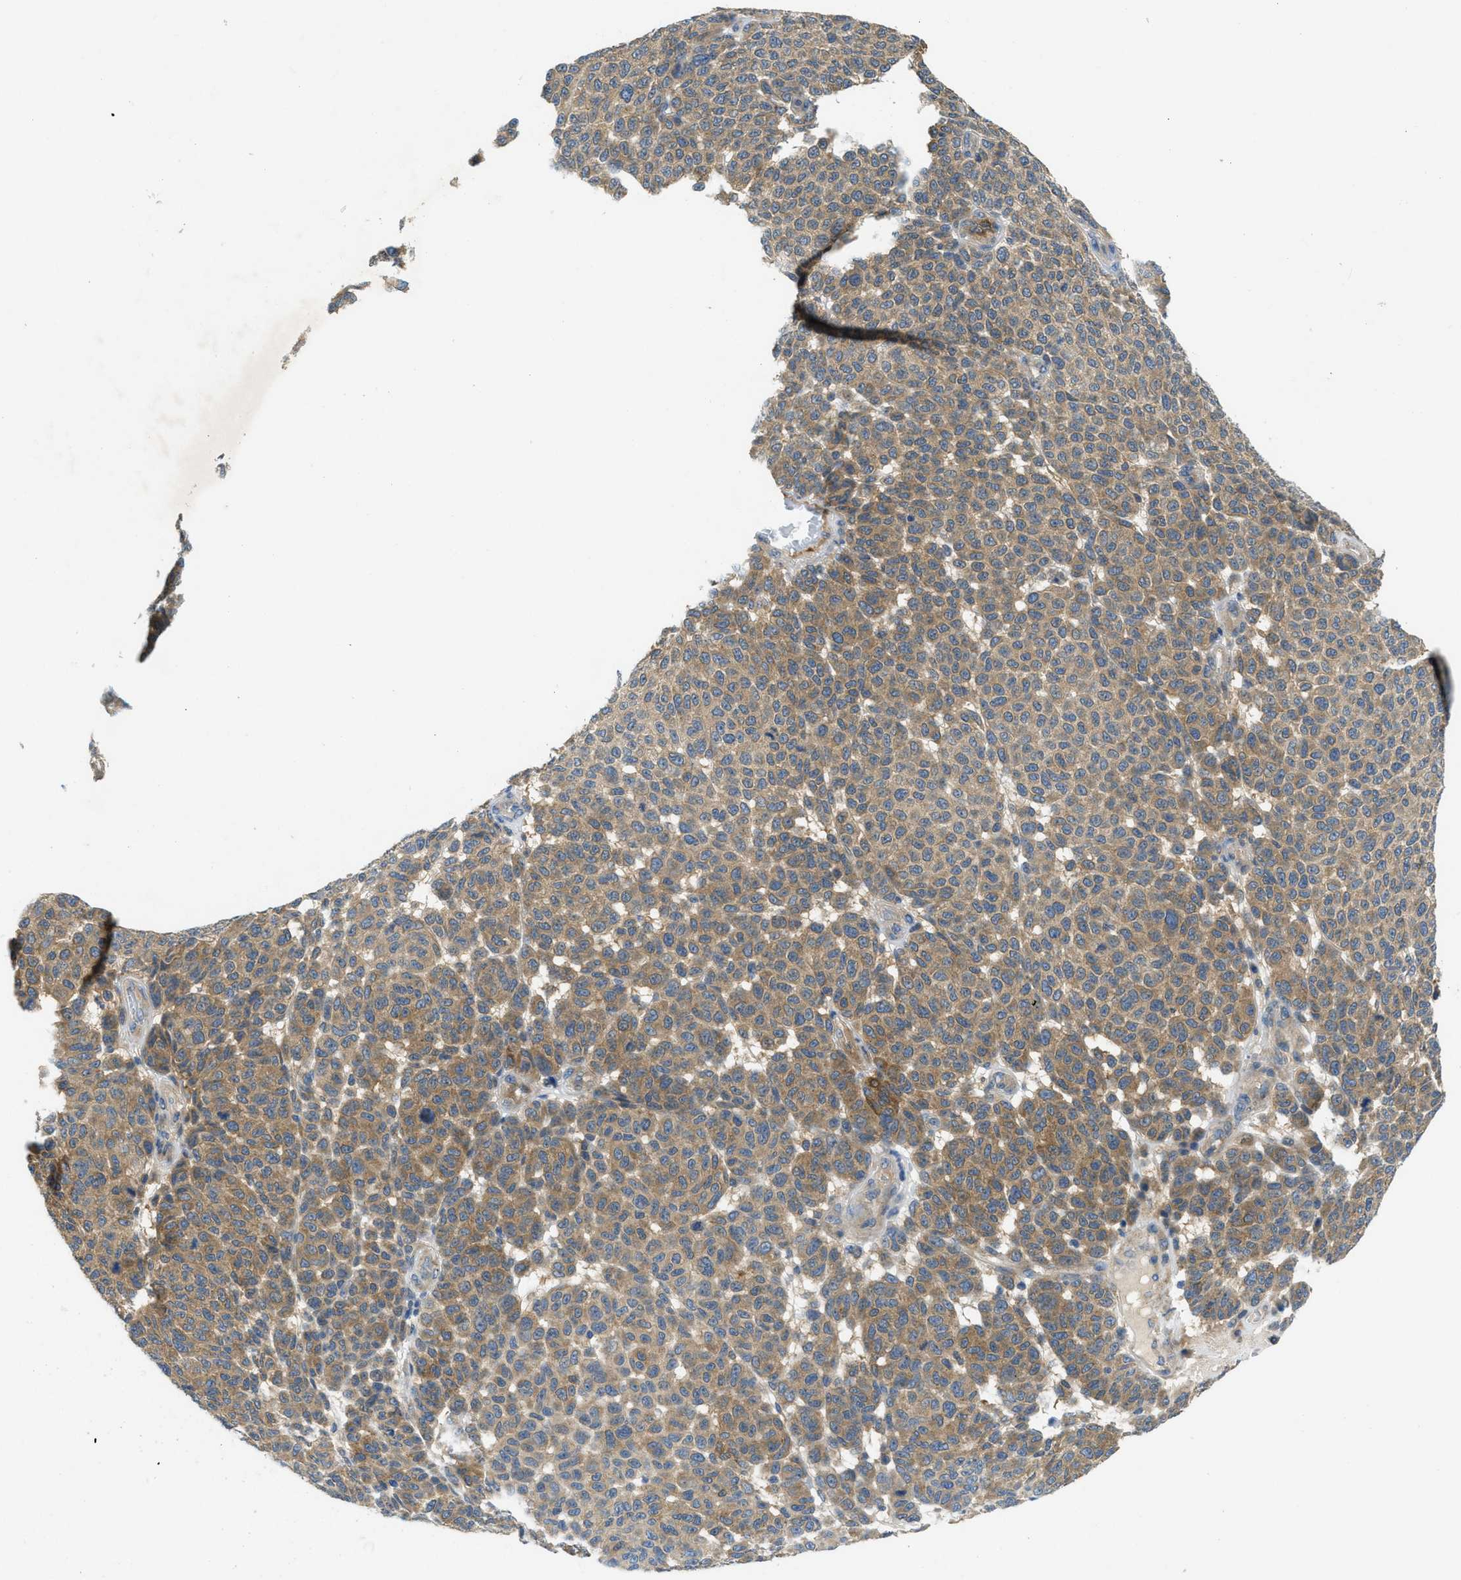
{"staining": {"intensity": "moderate", "quantity": ">75%", "location": "cytoplasmic/membranous"}, "tissue": "melanoma", "cell_type": "Tumor cells", "image_type": "cancer", "snomed": [{"axis": "morphology", "description": "Malignant melanoma, NOS"}, {"axis": "topography", "description": "Skin"}], "caption": "This is an image of IHC staining of melanoma, which shows moderate staining in the cytoplasmic/membranous of tumor cells.", "gene": "RIPK2", "patient": {"sex": "male", "age": 59}}